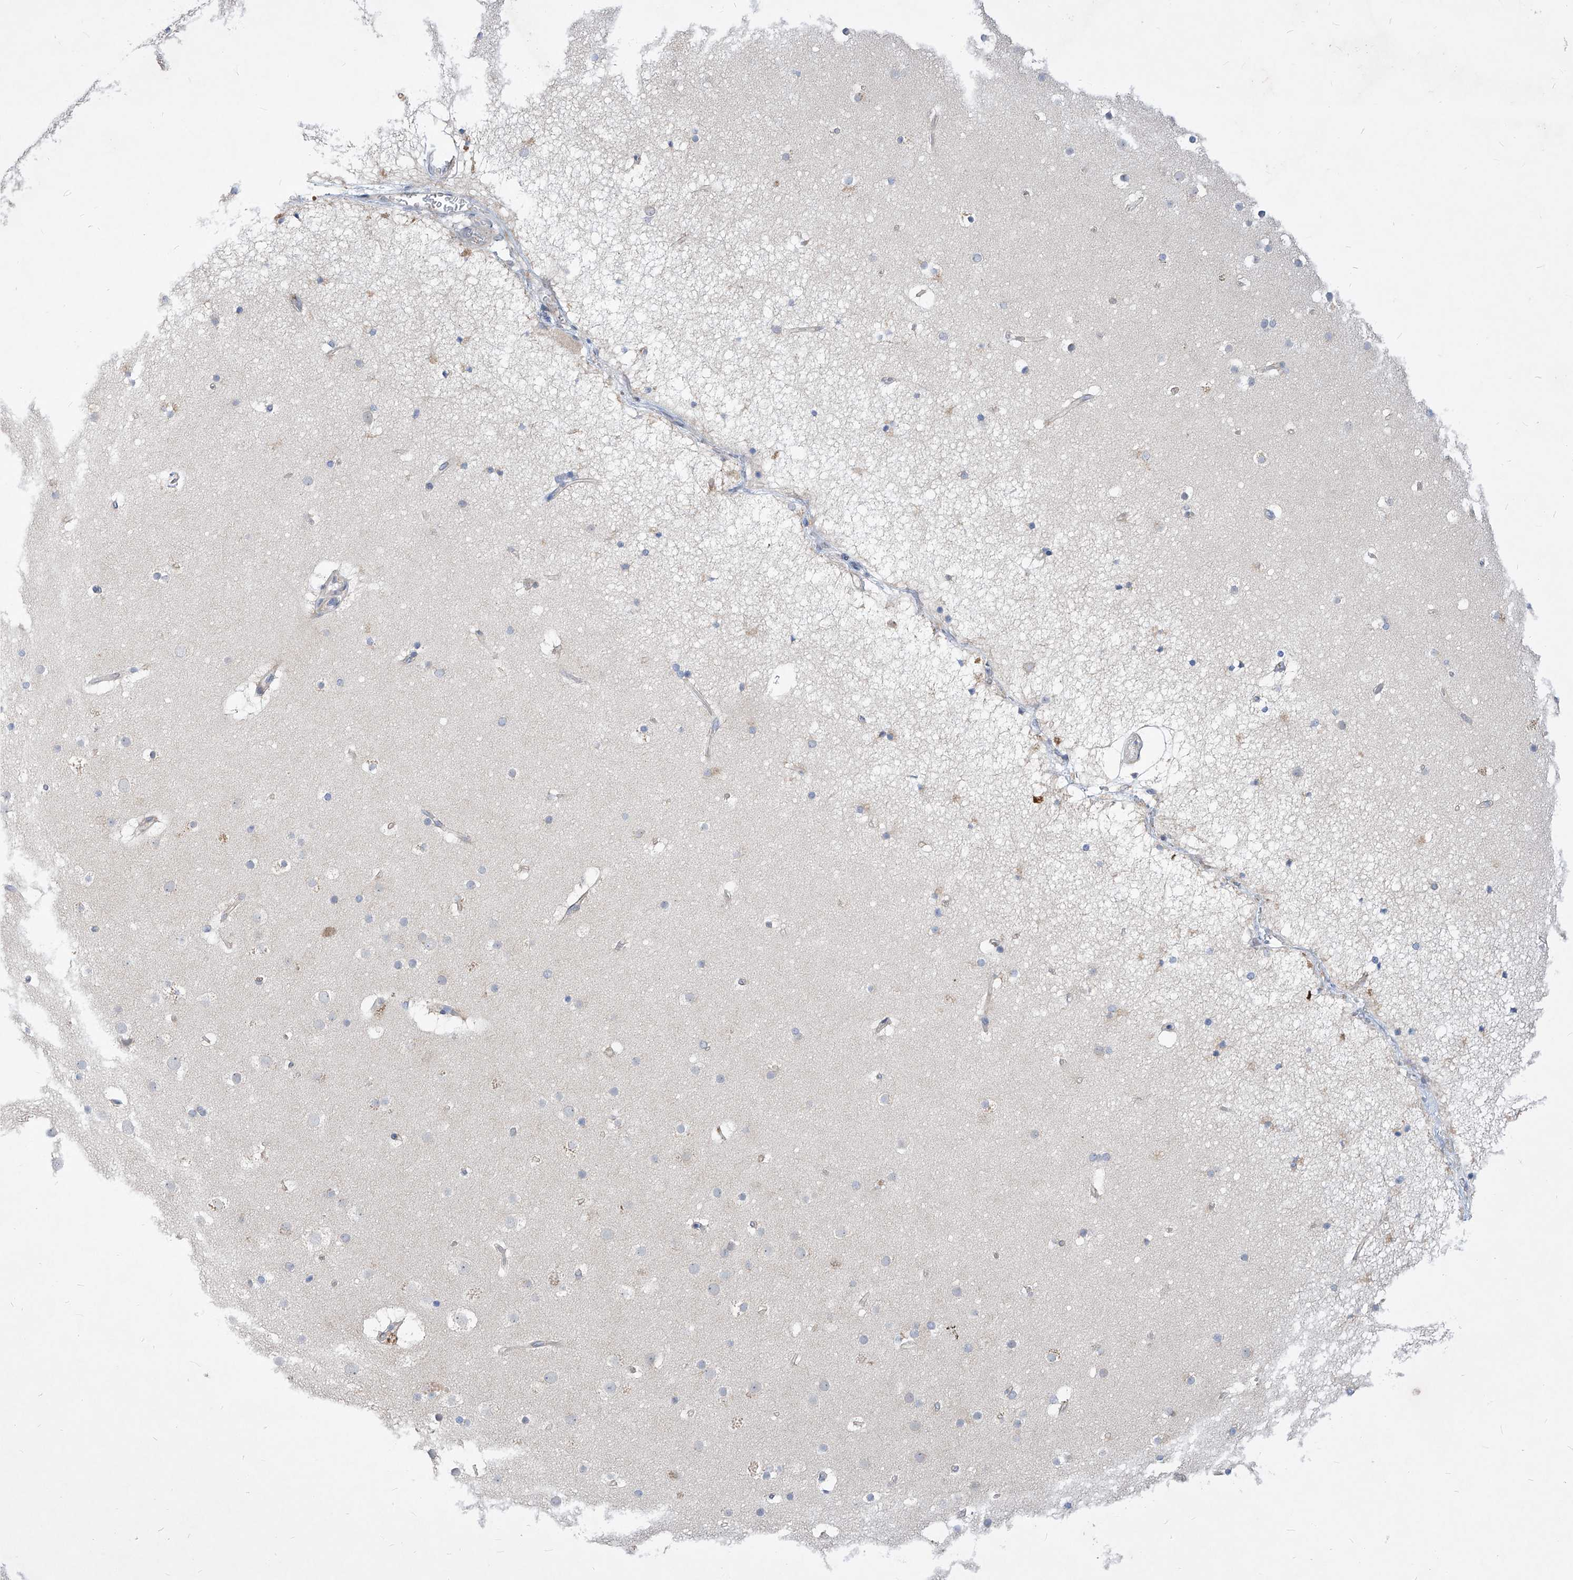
{"staining": {"intensity": "negative", "quantity": "none", "location": "none"}, "tissue": "cerebral cortex", "cell_type": "Endothelial cells", "image_type": "normal", "snomed": [{"axis": "morphology", "description": "Normal tissue, NOS"}, {"axis": "topography", "description": "Cerebral cortex"}], "caption": "This is a photomicrograph of immunohistochemistry (IHC) staining of benign cerebral cortex, which shows no positivity in endothelial cells. (DAB (3,3'-diaminobenzidine) immunohistochemistry (IHC) with hematoxylin counter stain).", "gene": "UFL1", "patient": {"sex": "male", "age": 57}}